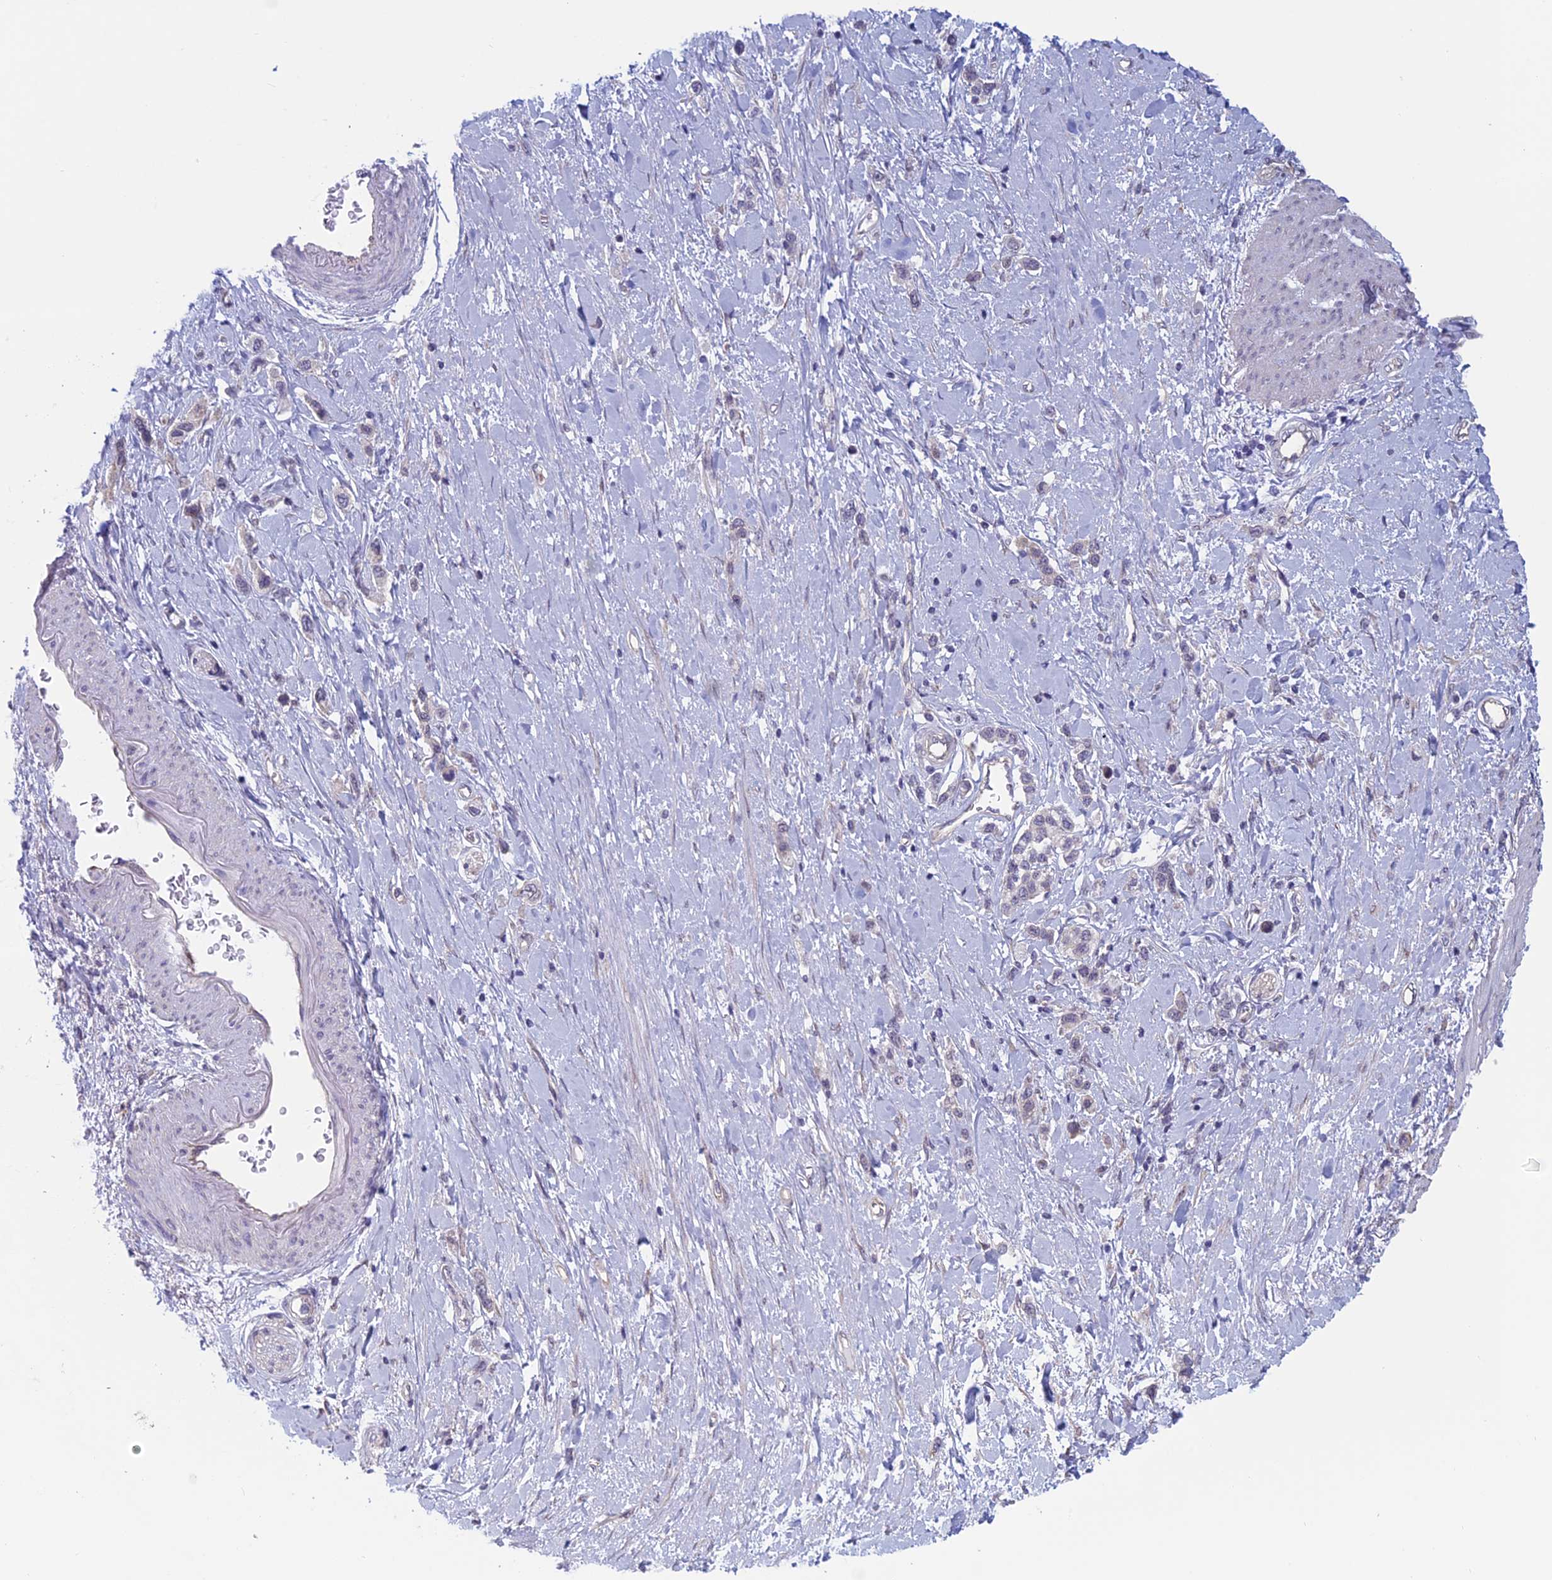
{"staining": {"intensity": "negative", "quantity": "none", "location": "none"}, "tissue": "stomach cancer", "cell_type": "Tumor cells", "image_type": "cancer", "snomed": [{"axis": "morphology", "description": "Adenocarcinoma, NOS"}, {"axis": "topography", "description": "Stomach"}], "caption": "Immunohistochemistry of stomach cancer shows no staining in tumor cells.", "gene": "SLC1A6", "patient": {"sex": "female", "age": 65}}